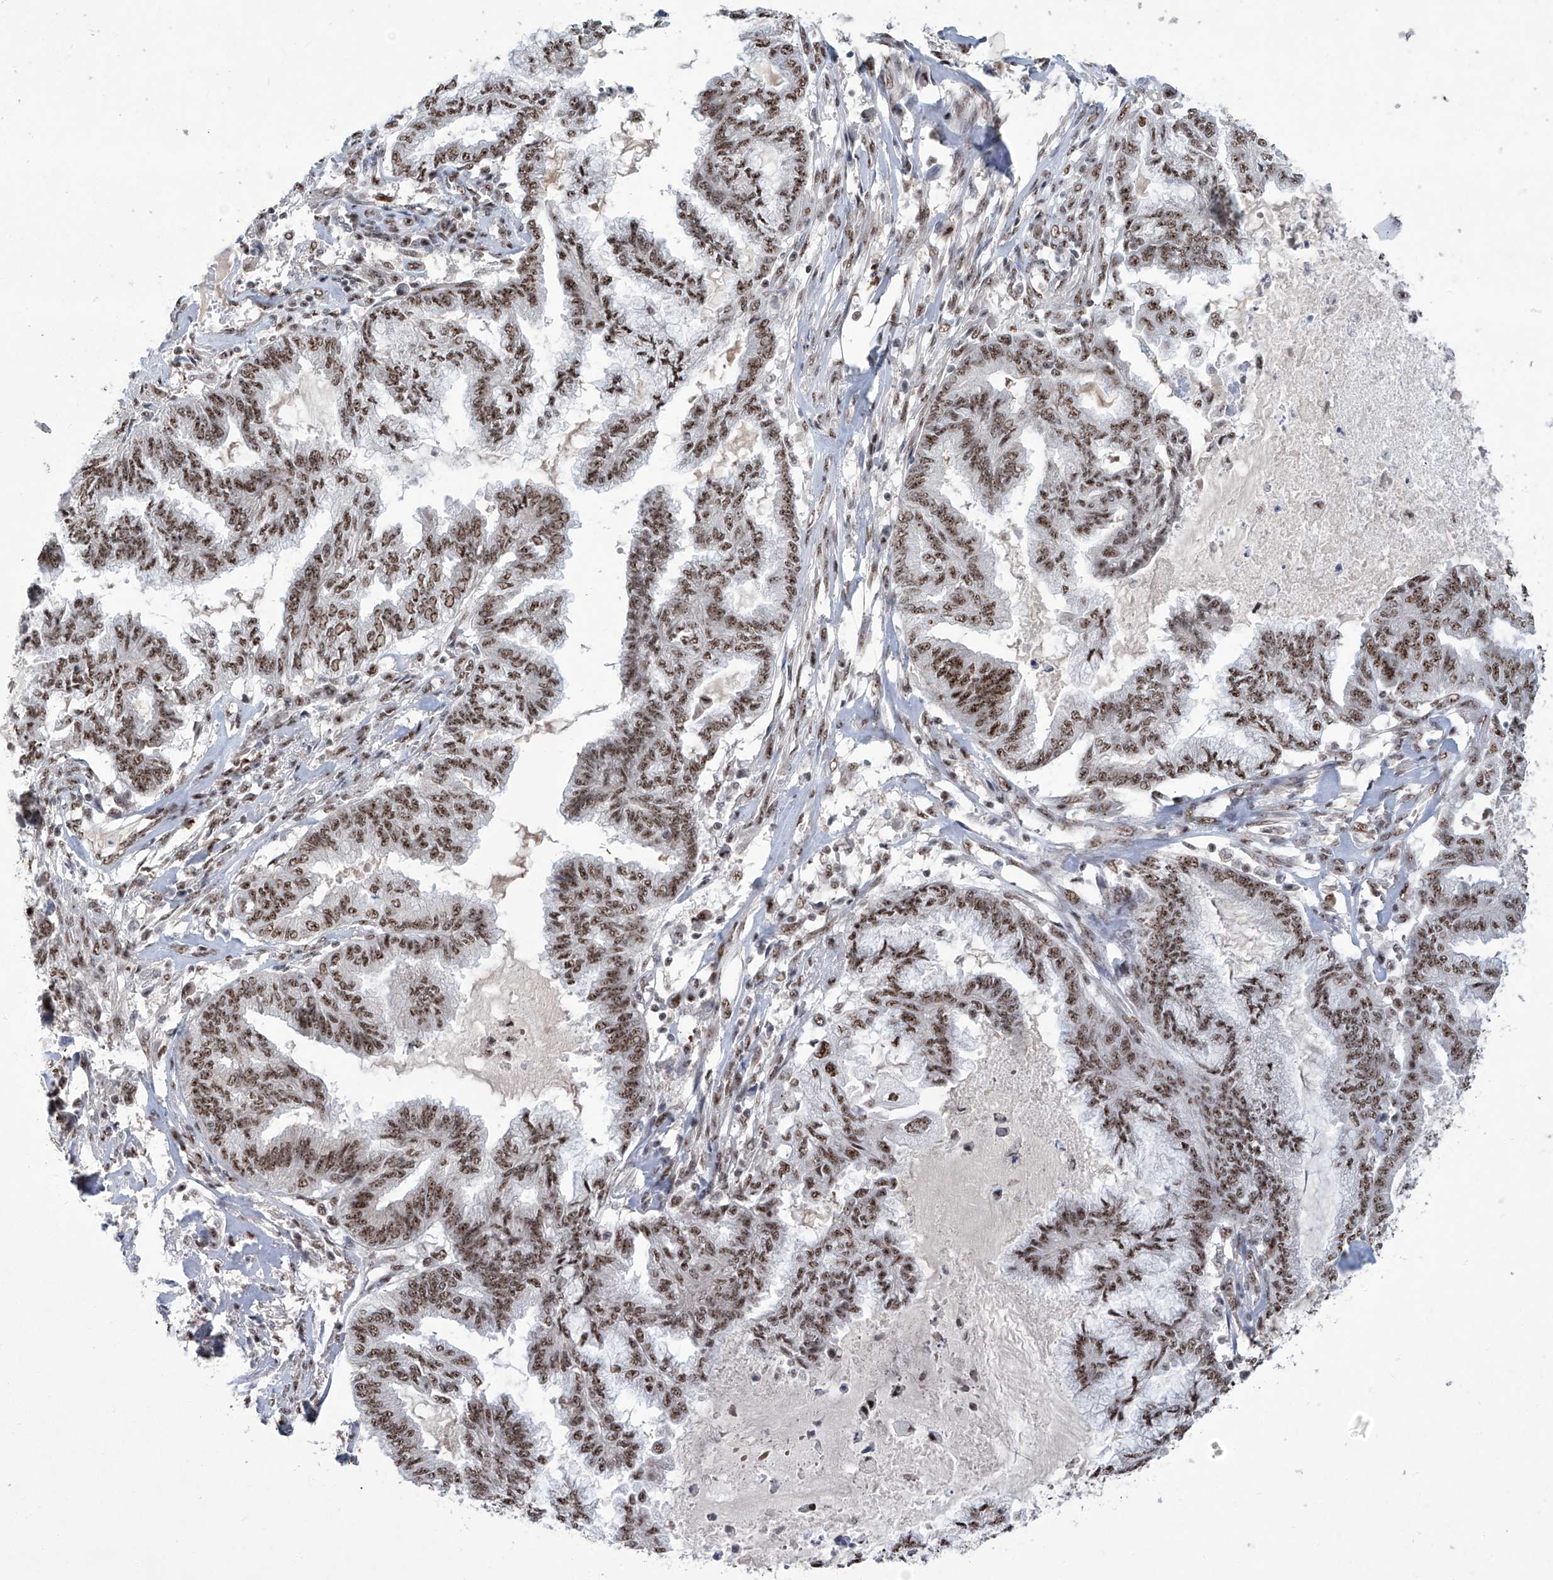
{"staining": {"intensity": "moderate", "quantity": ">75%", "location": "nuclear"}, "tissue": "endometrial cancer", "cell_type": "Tumor cells", "image_type": "cancer", "snomed": [{"axis": "morphology", "description": "Adenocarcinoma, NOS"}, {"axis": "topography", "description": "Endometrium"}], "caption": "Adenocarcinoma (endometrial) stained with immunohistochemistry (IHC) shows moderate nuclear positivity in approximately >75% of tumor cells. Immunohistochemistry (ihc) stains the protein in brown and the nuclei are stained blue.", "gene": "FBXL4", "patient": {"sex": "female", "age": 86}}